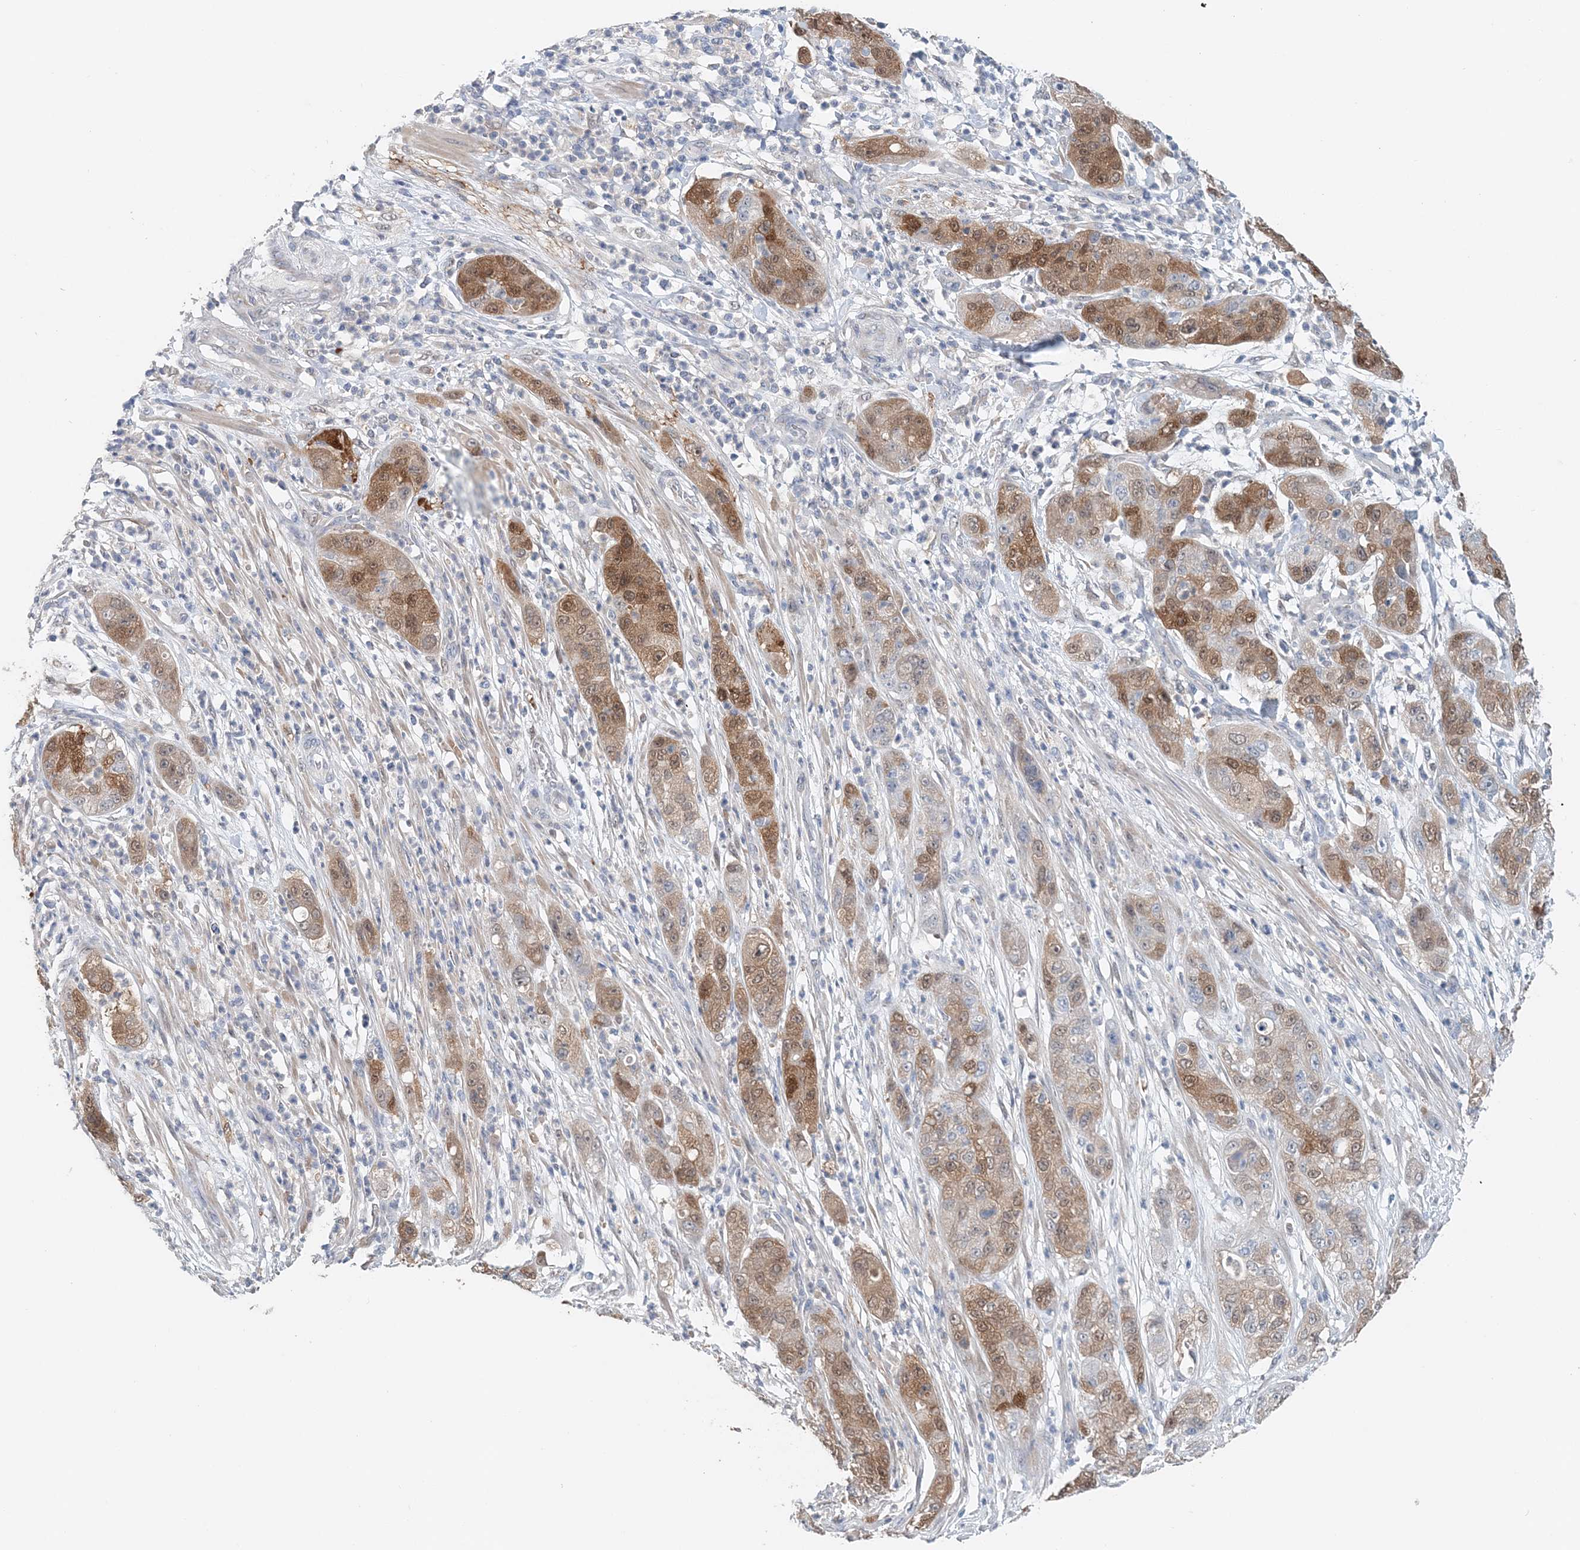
{"staining": {"intensity": "moderate", "quantity": ">75%", "location": "cytoplasmic/membranous,nuclear"}, "tissue": "pancreatic cancer", "cell_type": "Tumor cells", "image_type": "cancer", "snomed": [{"axis": "morphology", "description": "Adenocarcinoma, NOS"}, {"axis": "topography", "description": "Pancreas"}], "caption": "There is medium levels of moderate cytoplasmic/membranous and nuclear staining in tumor cells of pancreatic cancer (adenocarcinoma), as demonstrated by immunohistochemical staining (brown color).", "gene": "PFN2", "patient": {"sex": "female", "age": 78}}